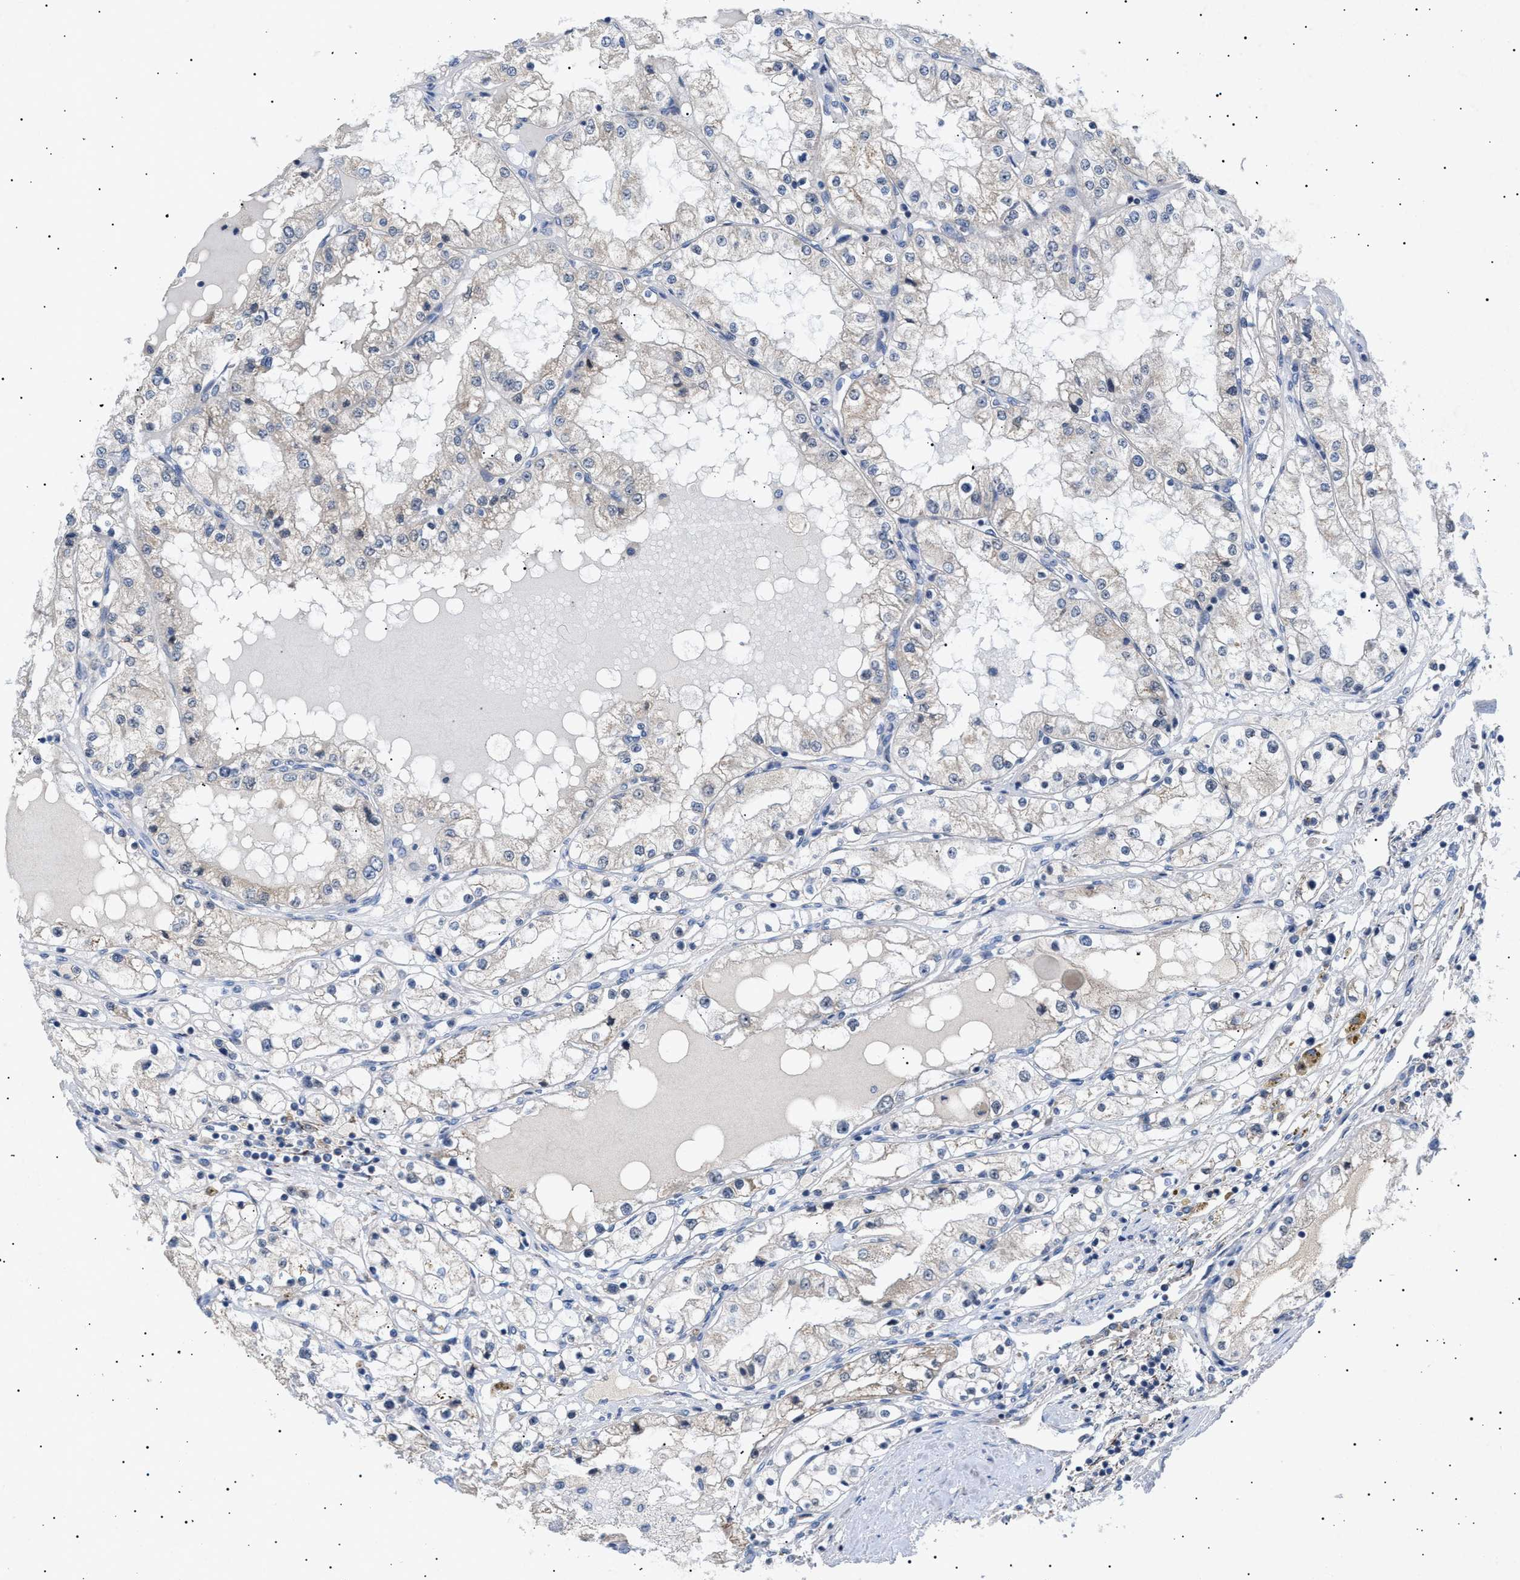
{"staining": {"intensity": "negative", "quantity": "none", "location": "none"}, "tissue": "renal cancer", "cell_type": "Tumor cells", "image_type": "cancer", "snomed": [{"axis": "morphology", "description": "Adenocarcinoma, NOS"}, {"axis": "topography", "description": "Kidney"}], "caption": "Immunohistochemistry (IHC) image of human renal cancer stained for a protein (brown), which displays no positivity in tumor cells.", "gene": "SIRT5", "patient": {"sex": "male", "age": 68}}